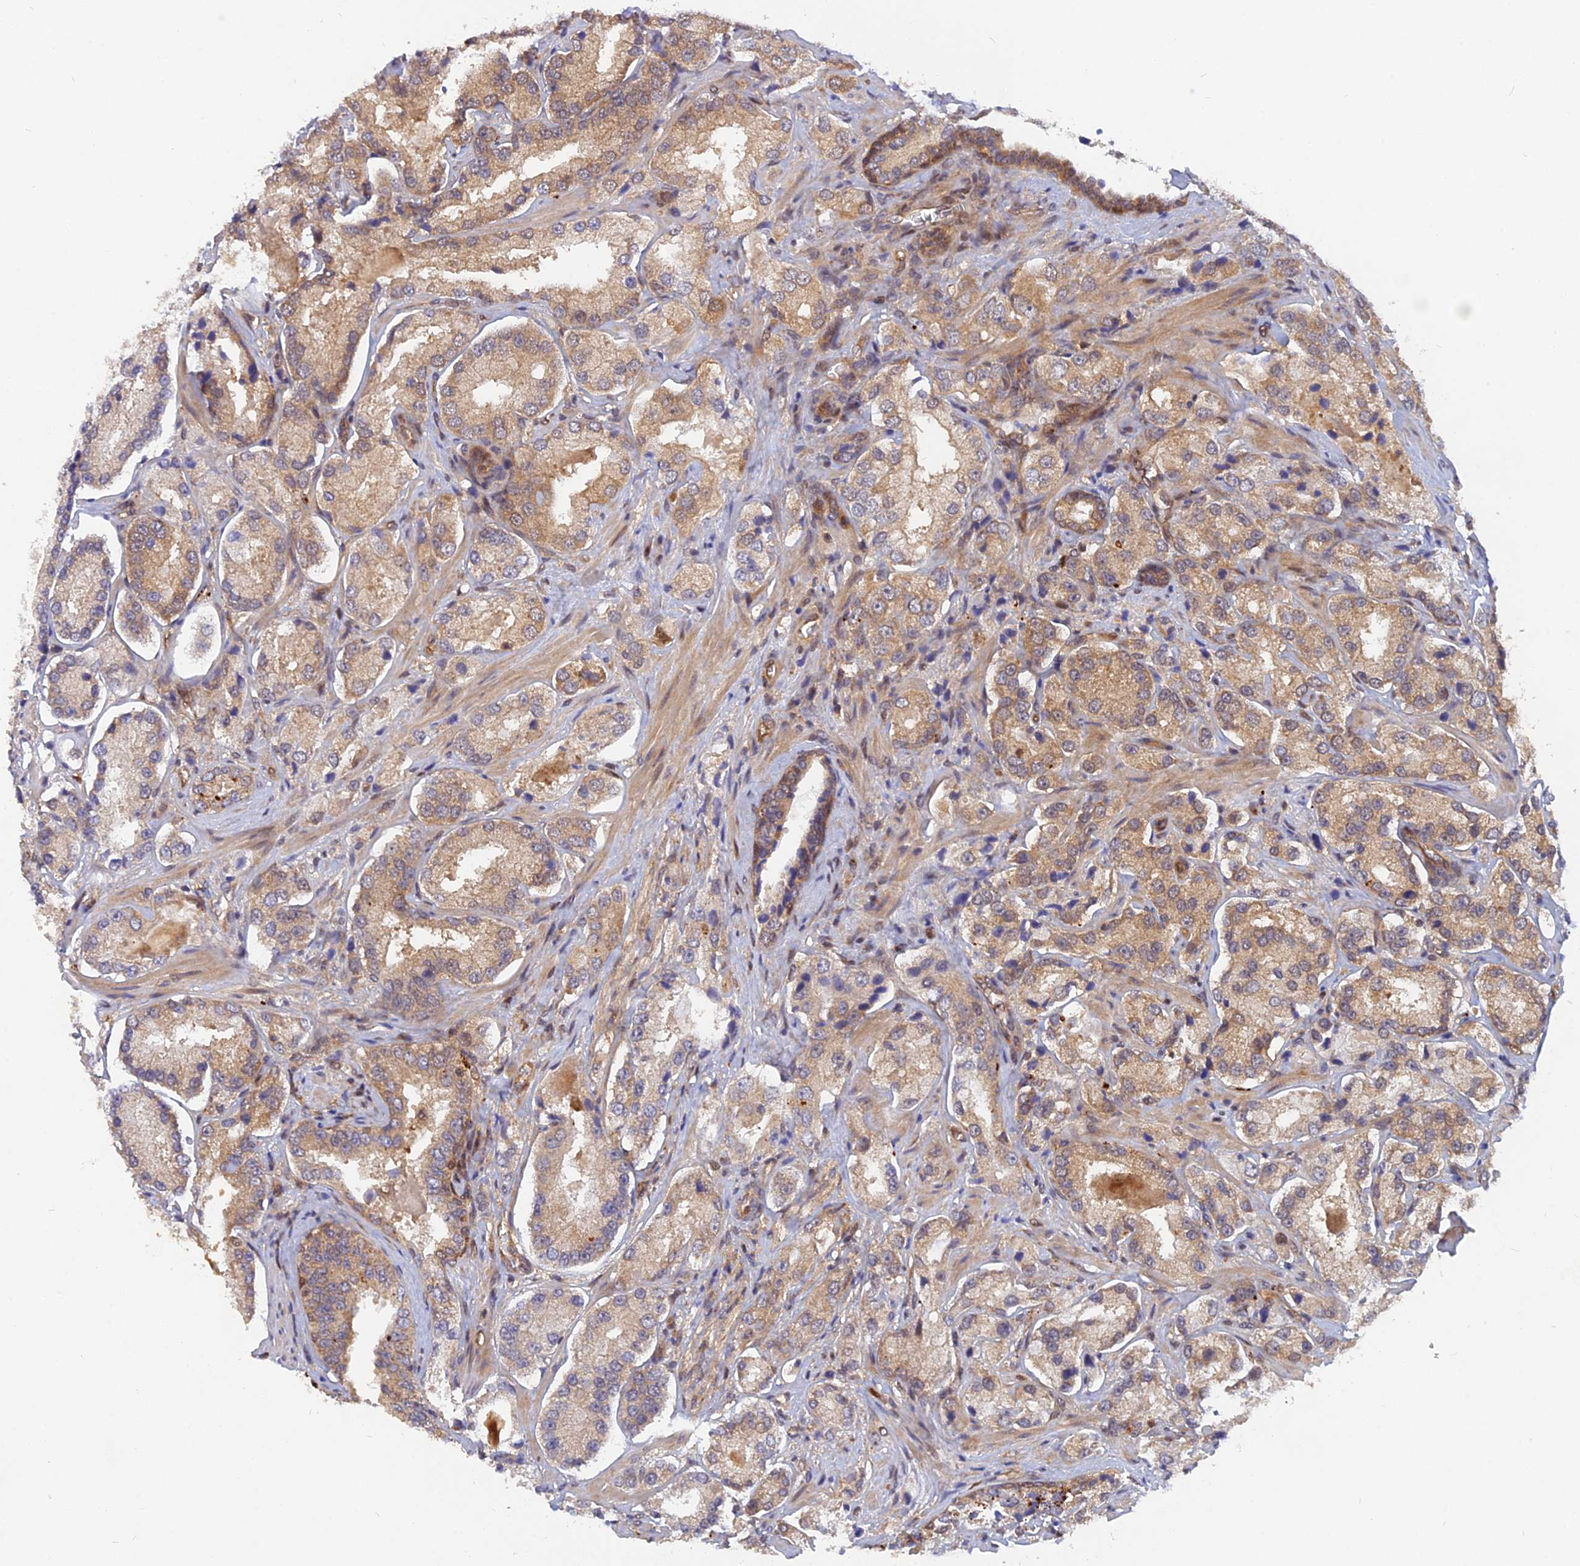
{"staining": {"intensity": "moderate", "quantity": ">75%", "location": "cytoplasmic/membranous"}, "tissue": "prostate cancer", "cell_type": "Tumor cells", "image_type": "cancer", "snomed": [{"axis": "morphology", "description": "Adenocarcinoma, High grade"}, {"axis": "topography", "description": "Prostate"}], "caption": "Human prostate cancer (high-grade adenocarcinoma) stained for a protein (brown) displays moderate cytoplasmic/membranous positive staining in approximately >75% of tumor cells.", "gene": "ARL2BP", "patient": {"sex": "male", "age": 64}}